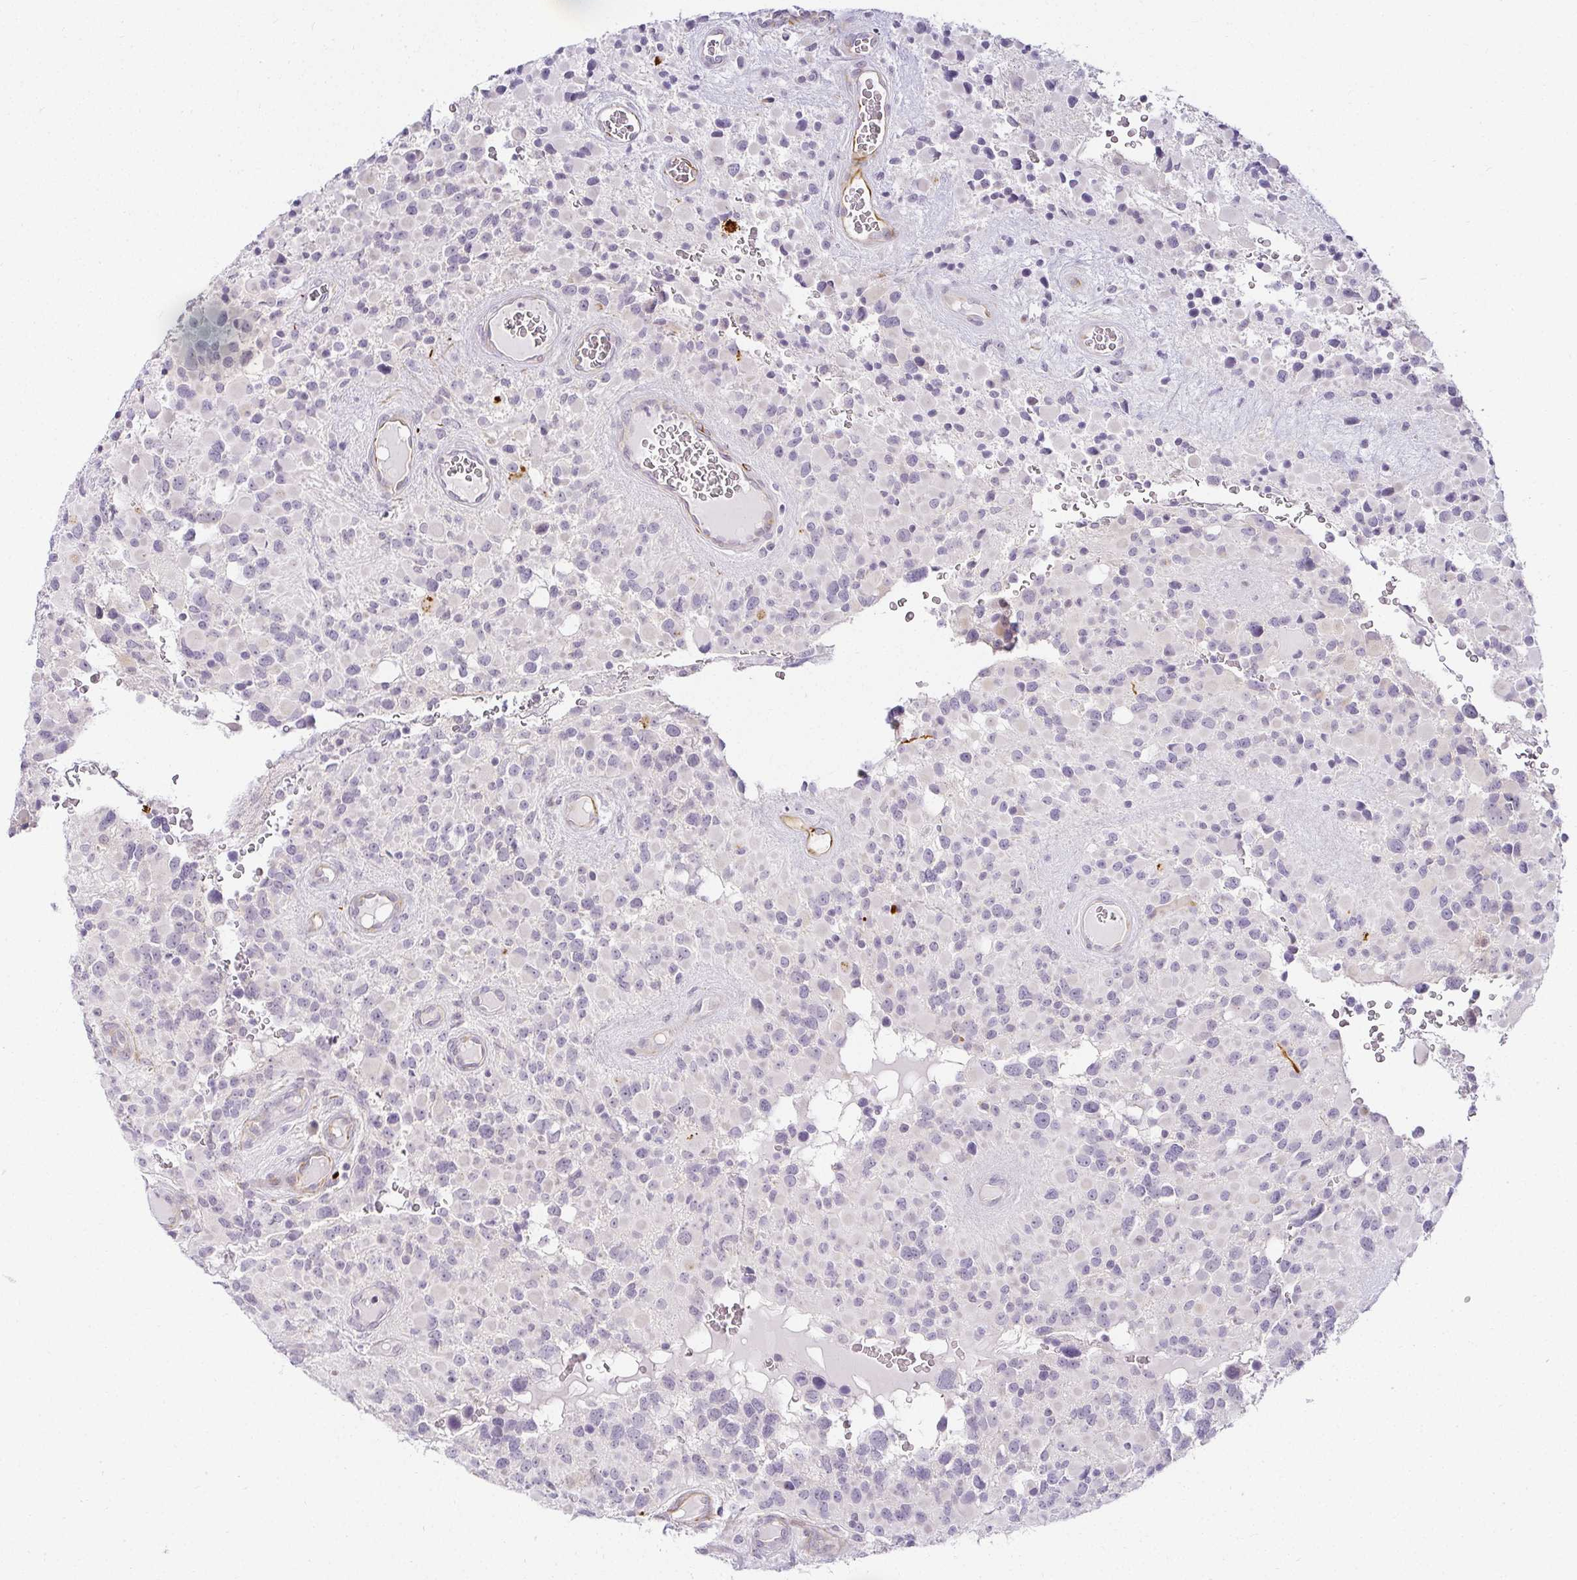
{"staining": {"intensity": "negative", "quantity": "none", "location": "none"}, "tissue": "glioma", "cell_type": "Tumor cells", "image_type": "cancer", "snomed": [{"axis": "morphology", "description": "Glioma, malignant, High grade"}, {"axis": "topography", "description": "Brain"}], "caption": "Glioma was stained to show a protein in brown. There is no significant staining in tumor cells.", "gene": "ACAN", "patient": {"sex": "female", "age": 40}}